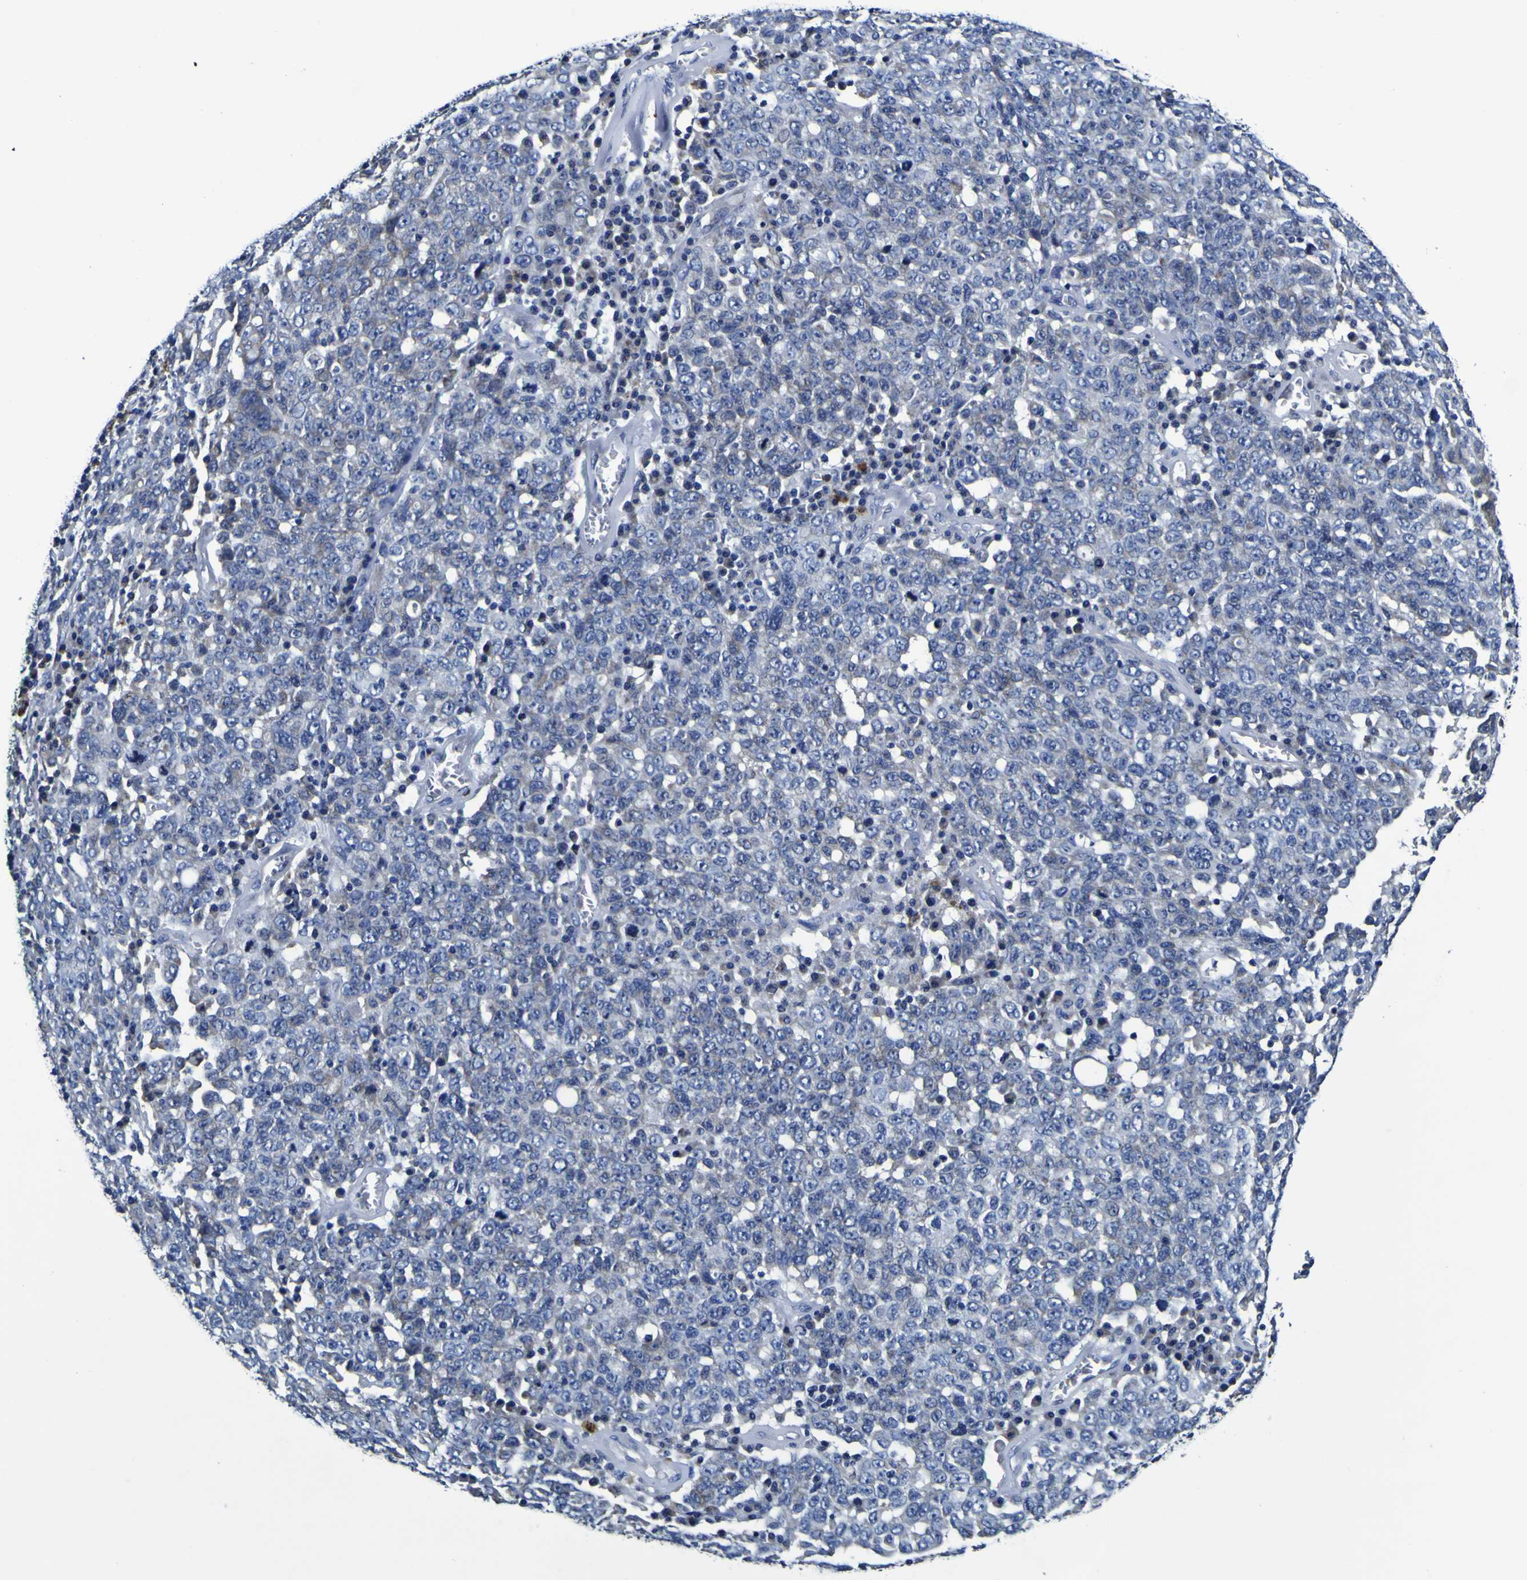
{"staining": {"intensity": "negative", "quantity": "none", "location": "none"}, "tissue": "ovarian cancer", "cell_type": "Tumor cells", "image_type": "cancer", "snomed": [{"axis": "morphology", "description": "Carcinoma, endometroid"}, {"axis": "topography", "description": "Ovary"}], "caption": "Immunohistochemistry of human ovarian cancer shows no positivity in tumor cells.", "gene": "PANK4", "patient": {"sex": "female", "age": 62}}